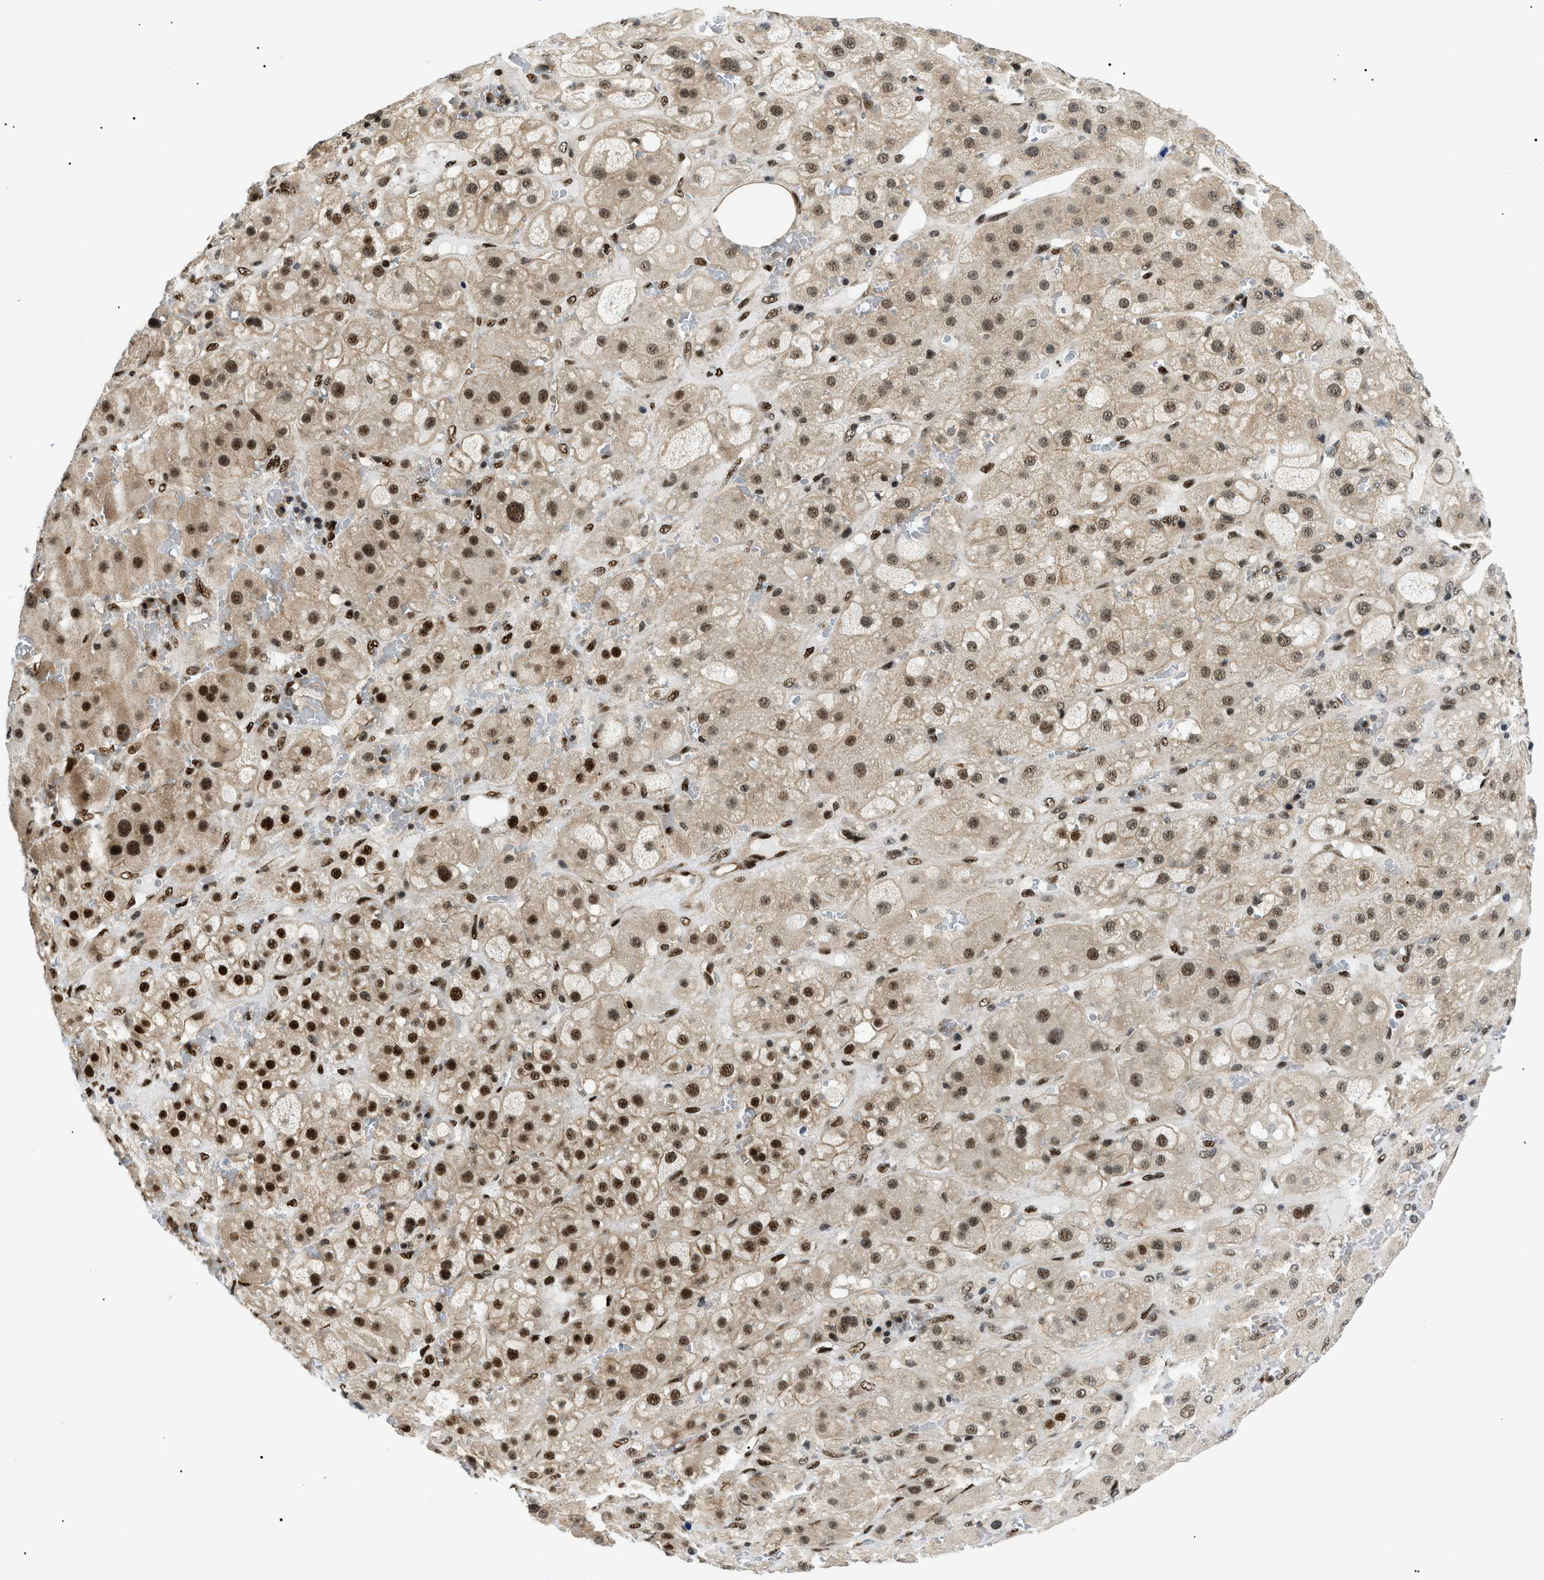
{"staining": {"intensity": "strong", "quantity": ">75%", "location": "cytoplasmic/membranous,nuclear"}, "tissue": "adrenal gland", "cell_type": "Glandular cells", "image_type": "normal", "snomed": [{"axis": "morphology", "description": "Normal tissue, NOS"}, {"axis": "topography", "description": "Adrenal gland"}], "caption": "A histopathology image of adrenal gland stained for a protein demonstrates strong cytoplasmic/membranous,nuclear brown staining in glandular cells. (IHC, brightfield microscopy, high magnification).", "gene": "CWC25", "patient": {"sex": "female", "age": 47}}